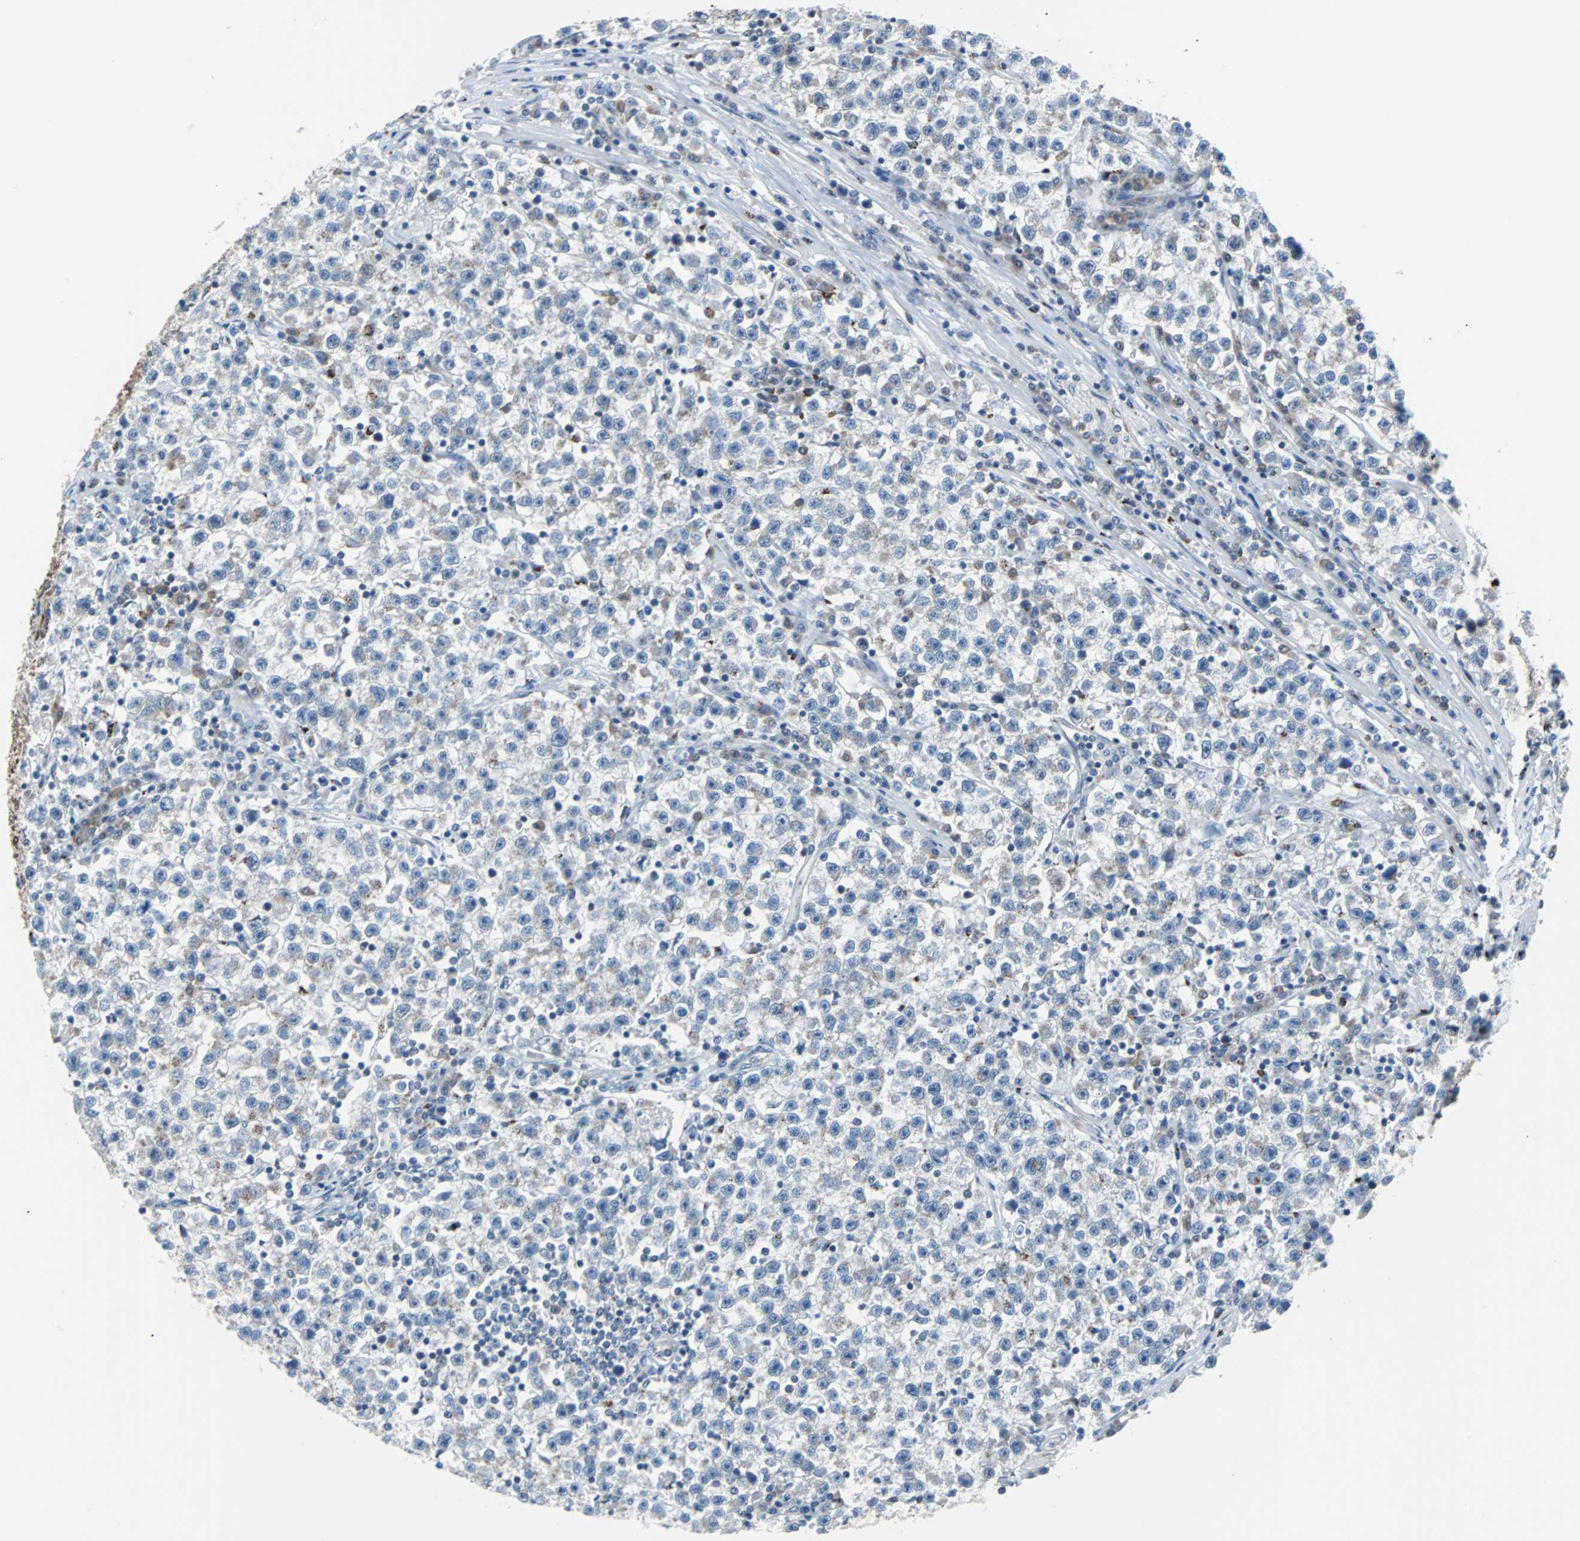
{"staining": {"intensity": "weak", "quantity": "<25%", "location": "cytoplasmic/membranous"}, "tissue": "testis cancer", "cell_type": "Tumor cells", "image_type": "cancer", "snomed": [{"axis": "morphology", "description": "Seminoma, NOS"}, {"axis": "topography", "description": "Testis"}], "caption": "High power microscopy photomicrograph of an immunohistochemistry (IHC) photomicrograph of testis cancer, revealing no significant positivity in tumor cells.", "gene": "MAP2K6", "patient": {"sex": "male", "age": 22}}